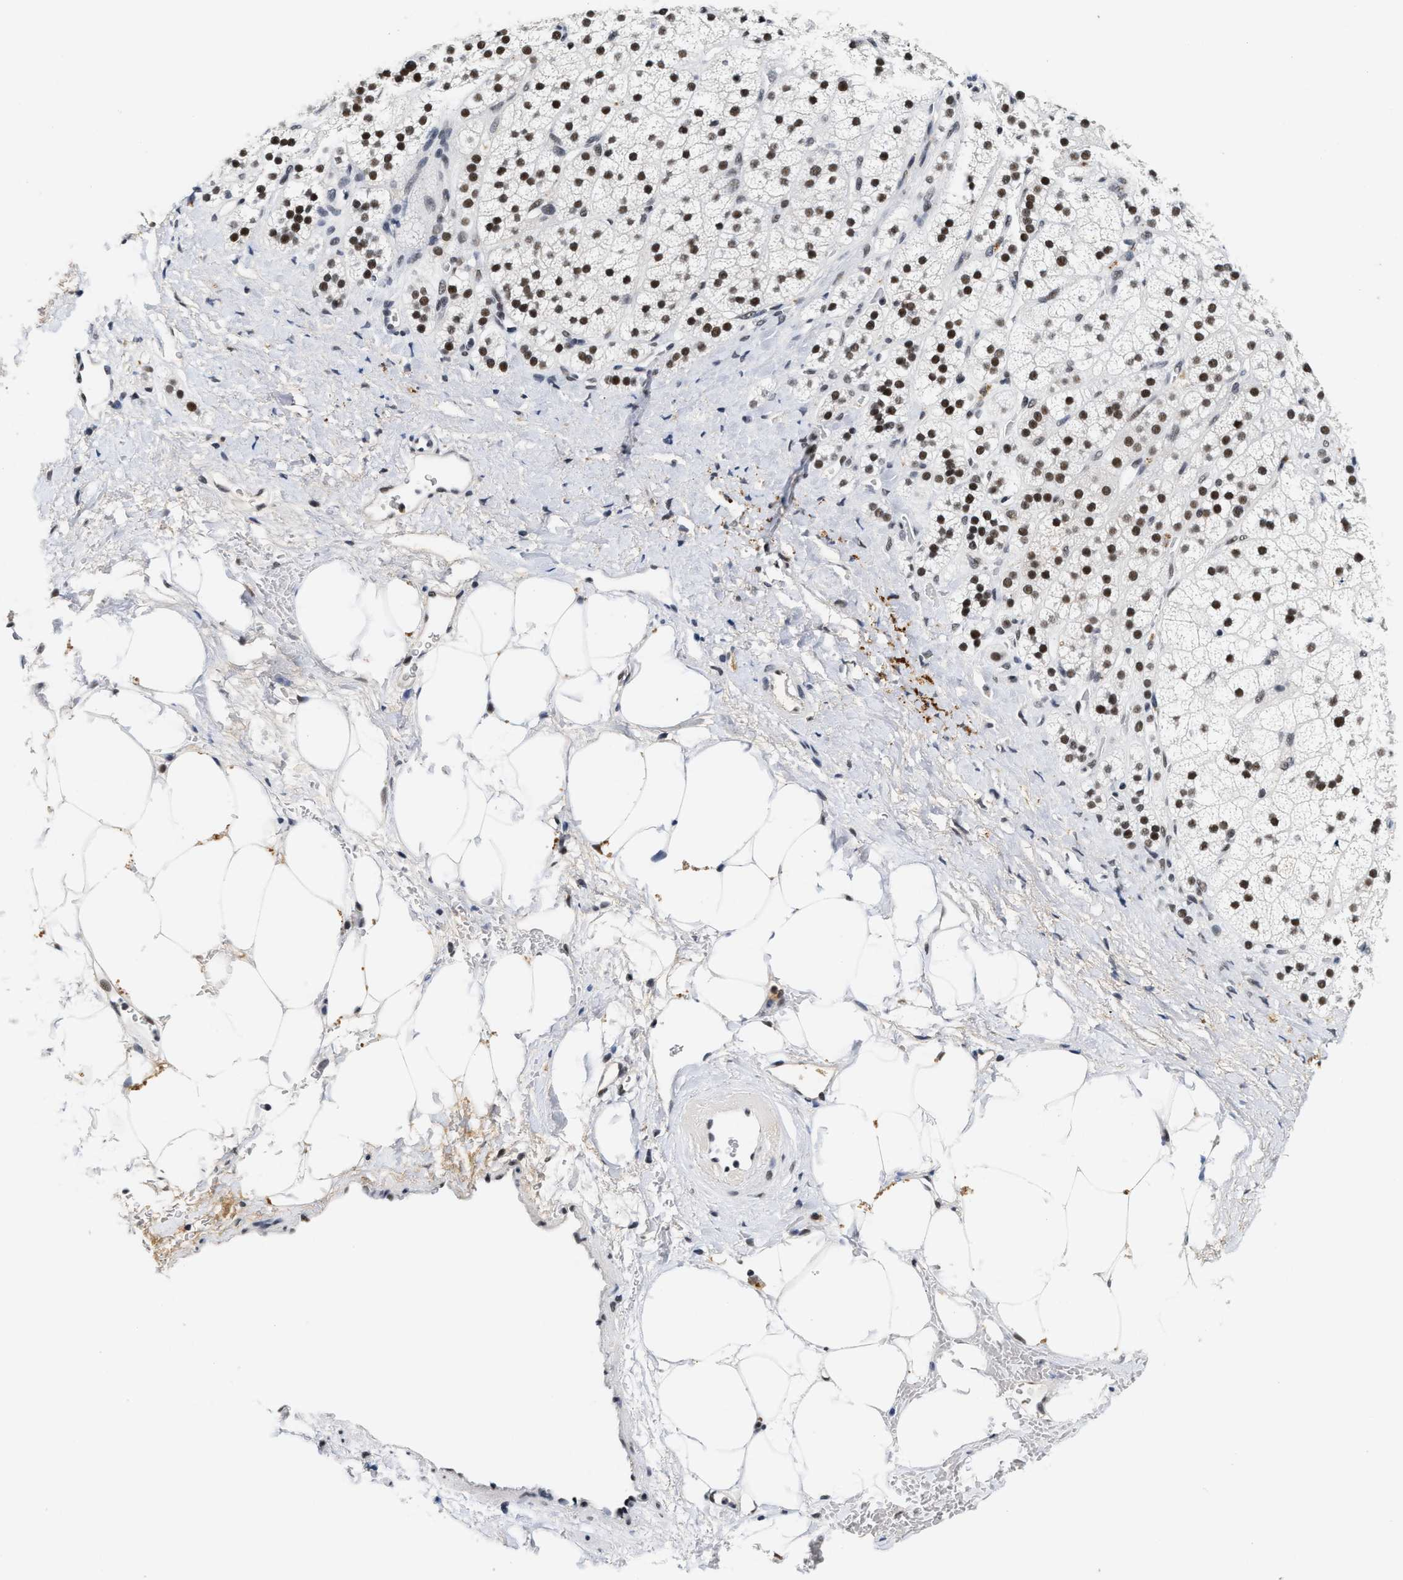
{"staining": {"intensity": "strong", "quantity": ">75%", "location": "cytoplasmic/membranous,nuclear"}, "tissue": "adrenal gland", "cell_type": "Glandular cells", "image_type": "normal", "snomed": [{"axis": "morphology", "description": "Normal tissue, NOS"}, {"axis": "topography", "description": "Adrenal gland"}], "caption": "Adrenal gland stained with immunohistochemistry (IHC) reveals strong cytoplasmic/membranous,nuclear expression in about >75% of glandular cells. (Brightfield microscopy of DAB IHC at high magnification).", "gene": "INIP", "patient": {"sex": "male", "age": 56}}